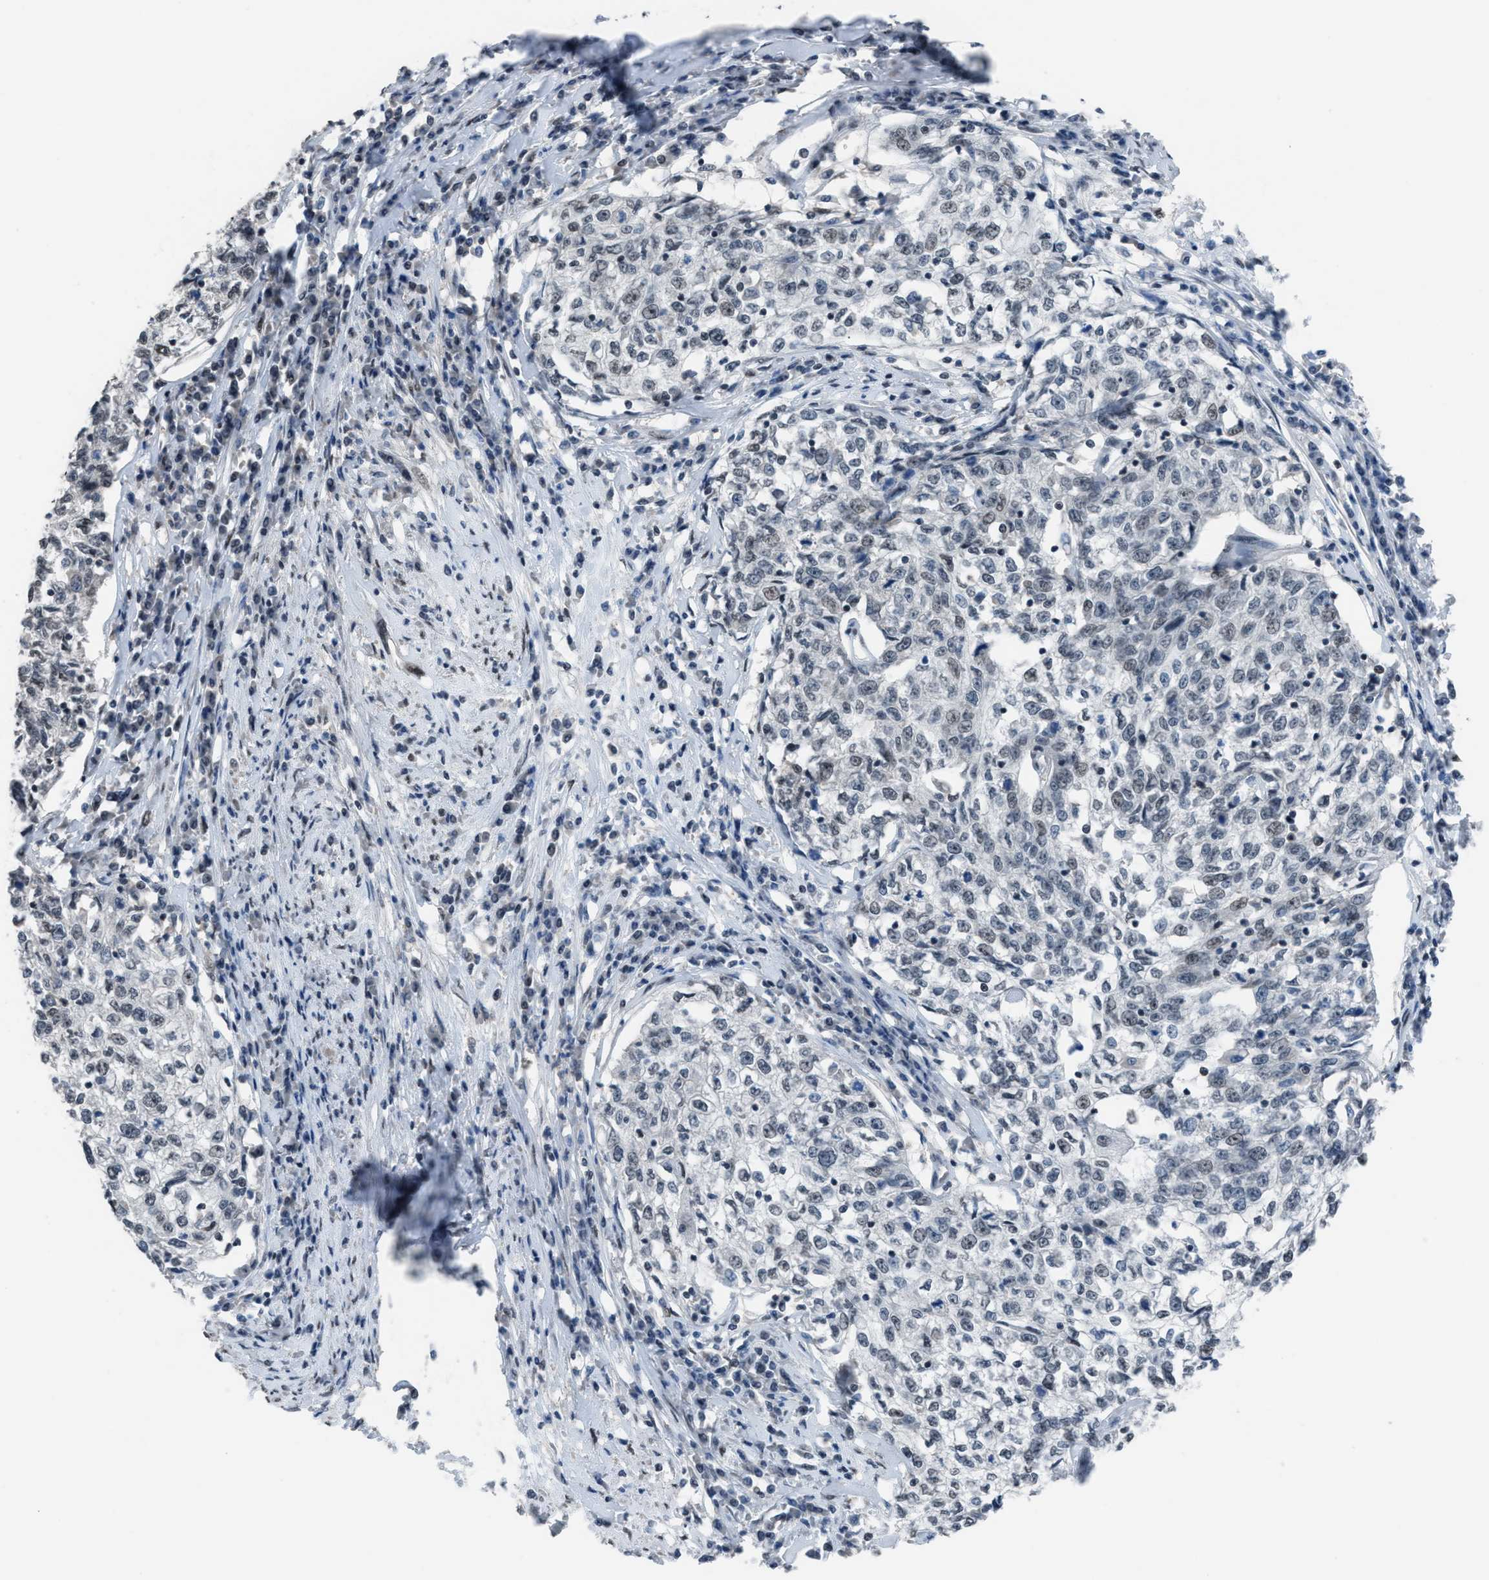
{"staining": {"intensity": "weak", "quantity": "<25%", "location": "nuclear"}, "tissue": "cervical cancer", "cell_type": "Tumor cells", "image_type": "cancer", "snomed": [{"axis": "morphology", "description": "Squamous cell carcinoma, NOS"}, {"axis": "topography", "description": "Cervix"}], "caption": "A histopathology image of cervical cancer (squamous cell carcinoma) stained for a protein demonstrates no brown staining in tumor cells.", "gene": "ZNF276", "patient": {"sex": "female", "age": 57}}